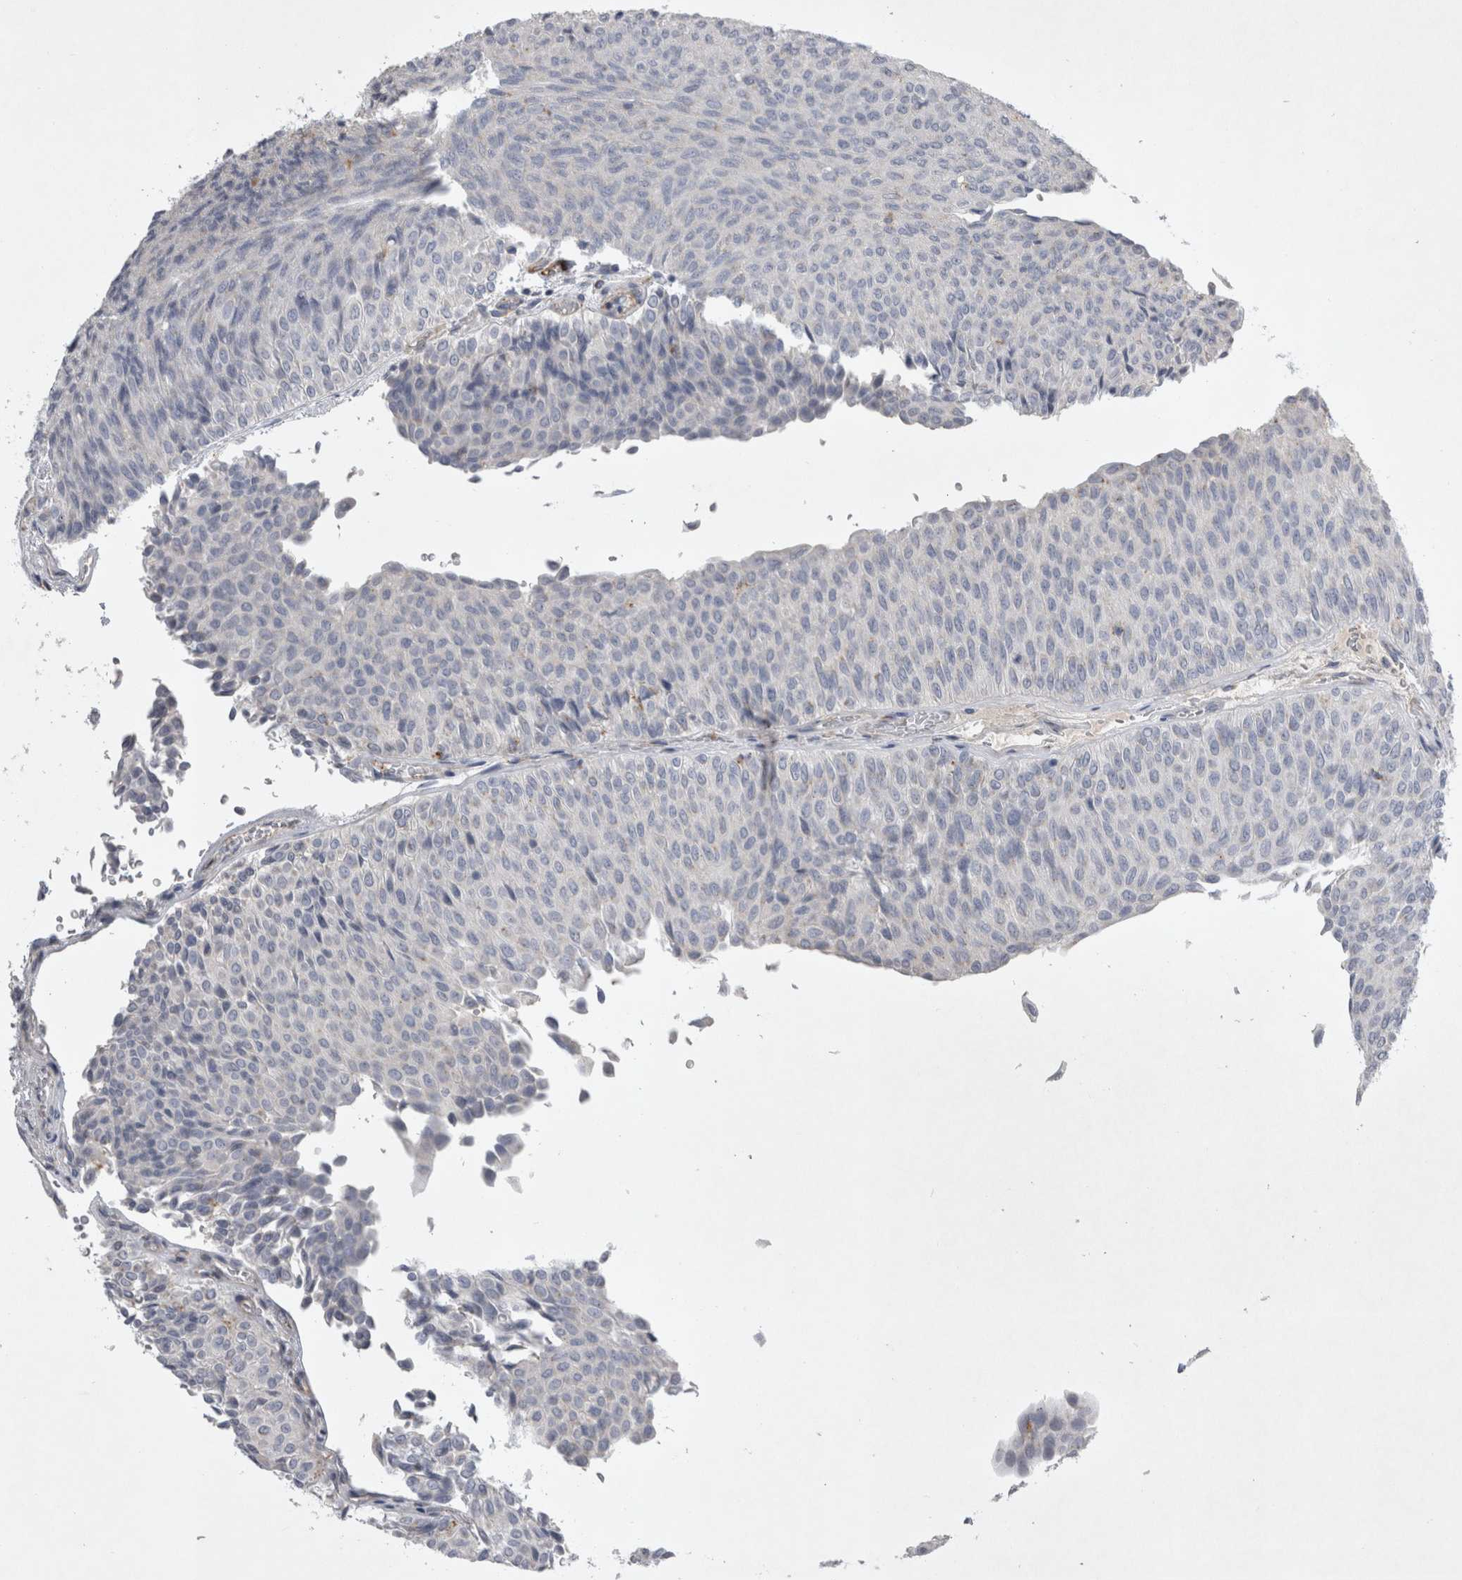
{"staining": {"intensity": "negative", "quantity": "none", "location": "none"}, "tissue": "urothelial cancer", "cell_type": "Tumor cells", "image_type": "cancer", "snomed": [{"axis": "morphology", "description": "Urothelial carcinoma, Low grade"}, {"axis": "topography", "description": "Urinary bladder"}], "caption": "This is a histopathology image of immunohistochemistry (IHC) staining of low-grade urothelial carcinoma, which shows no positivity in tumor cells. Brightfield microscopy of immunohistochemistry stained with DAB (brown) and hematoxylin (blue), captured at high magnification.", "gene": "STRADB", "patient": {"sex": "male", "age": 78}}